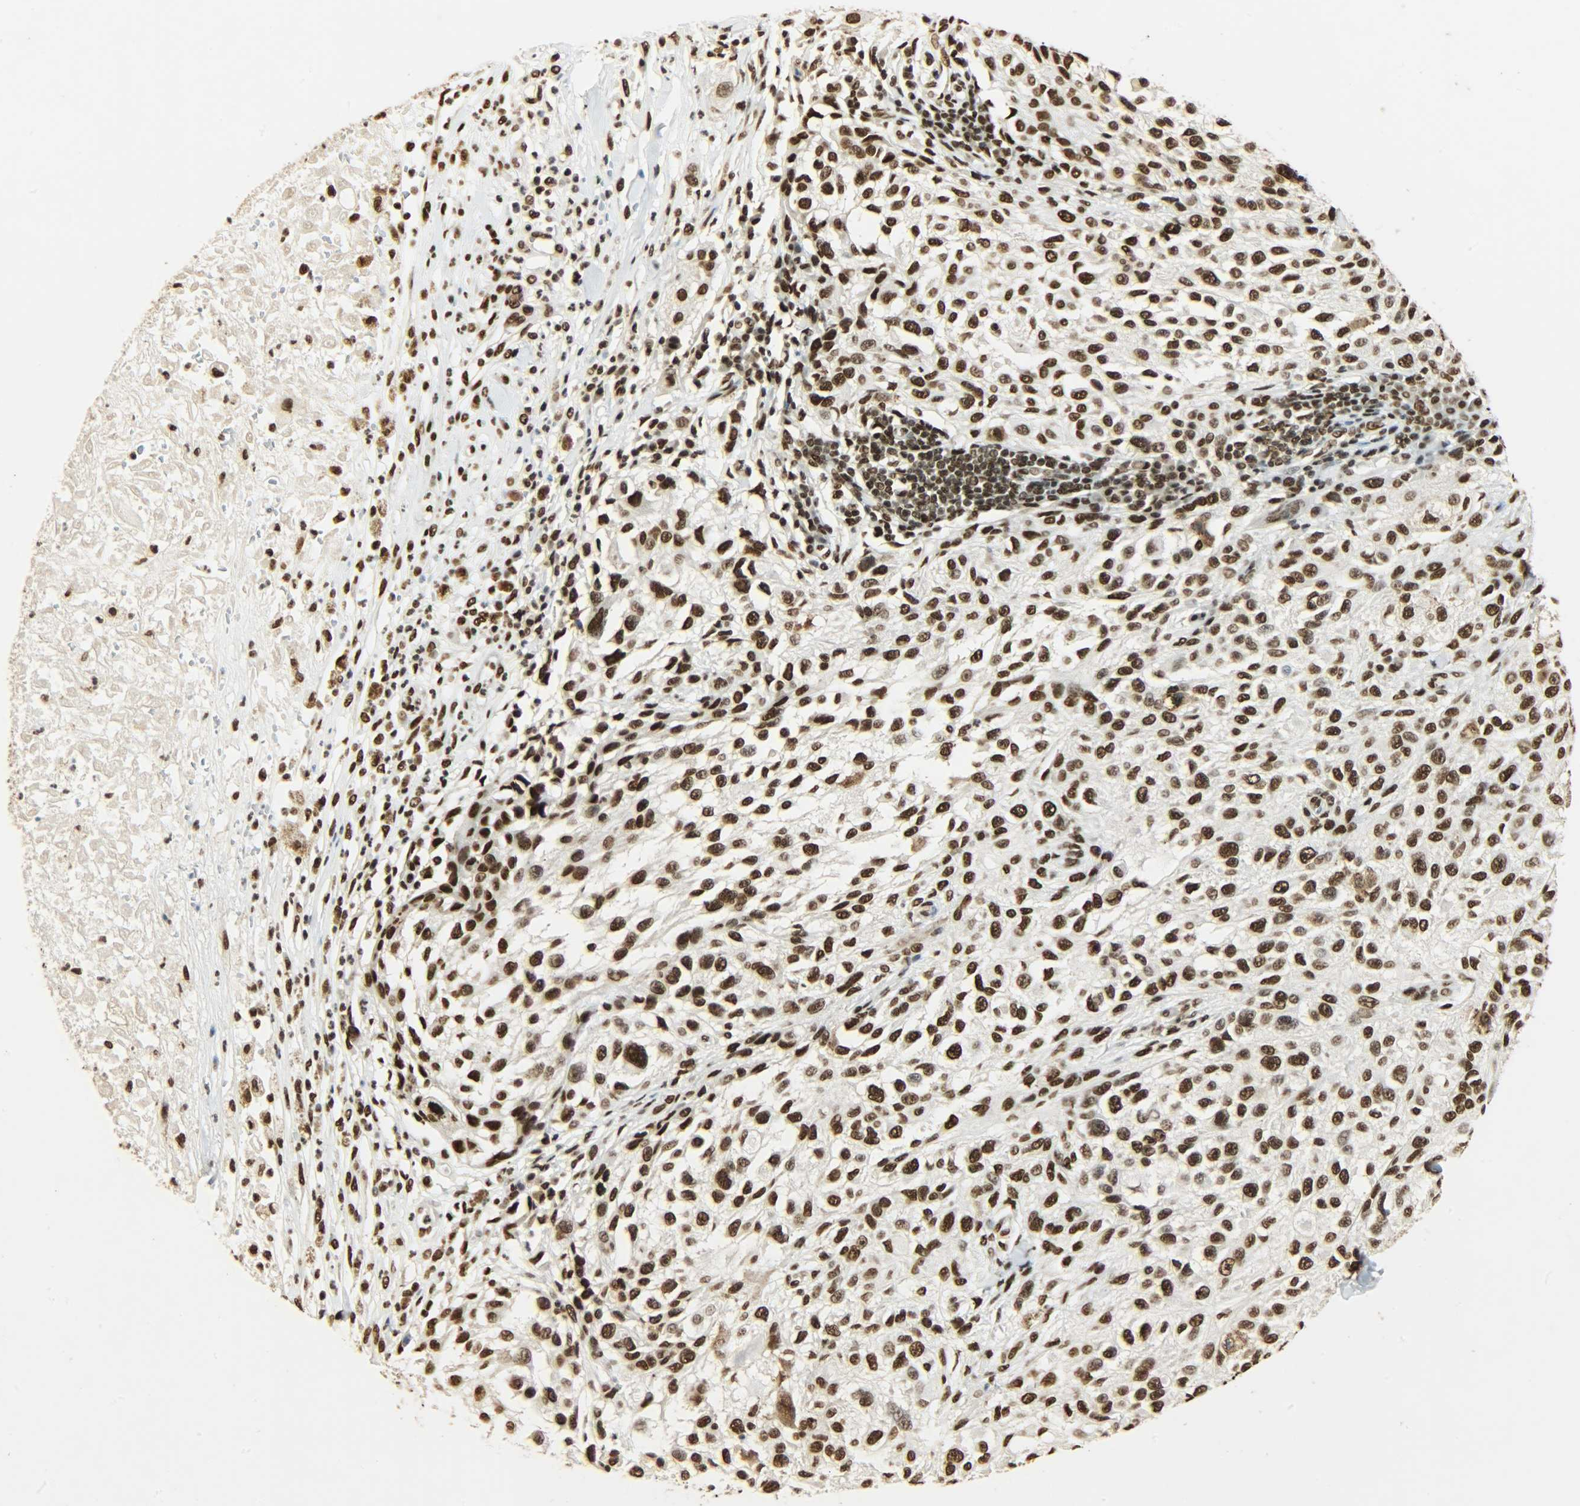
{"staining": {"intensity": "strong", "quantity": ">75%", "location": "nuclear"}, "tissue": "melanoma", "cell_type": "Tumor cells", "image_type": "cancer", "snomed": [{"axis": "morphology", "description": "Necrosis, NOS"}, {"axis": "morphology", "description": "Malignant melanoma, NOS"}, {"axis": "topography", "description": "Skin"}], "caption": "High-magnification brightfield microscopy of malignant melanoma stained with DAB (3,3'-diaminobenzidine) (brown) and counterstained with hematoxylin (blue). tumor cells exhibit strong nuclear expression is seen in about>75% of cells. The staining is performed using DAB brown chromogen to label protein expression. The nuclei are counter-stained blue using hematoxylin.", "gene": "KHDRBS1", "patient": {"sex": "female", "age": 87}}